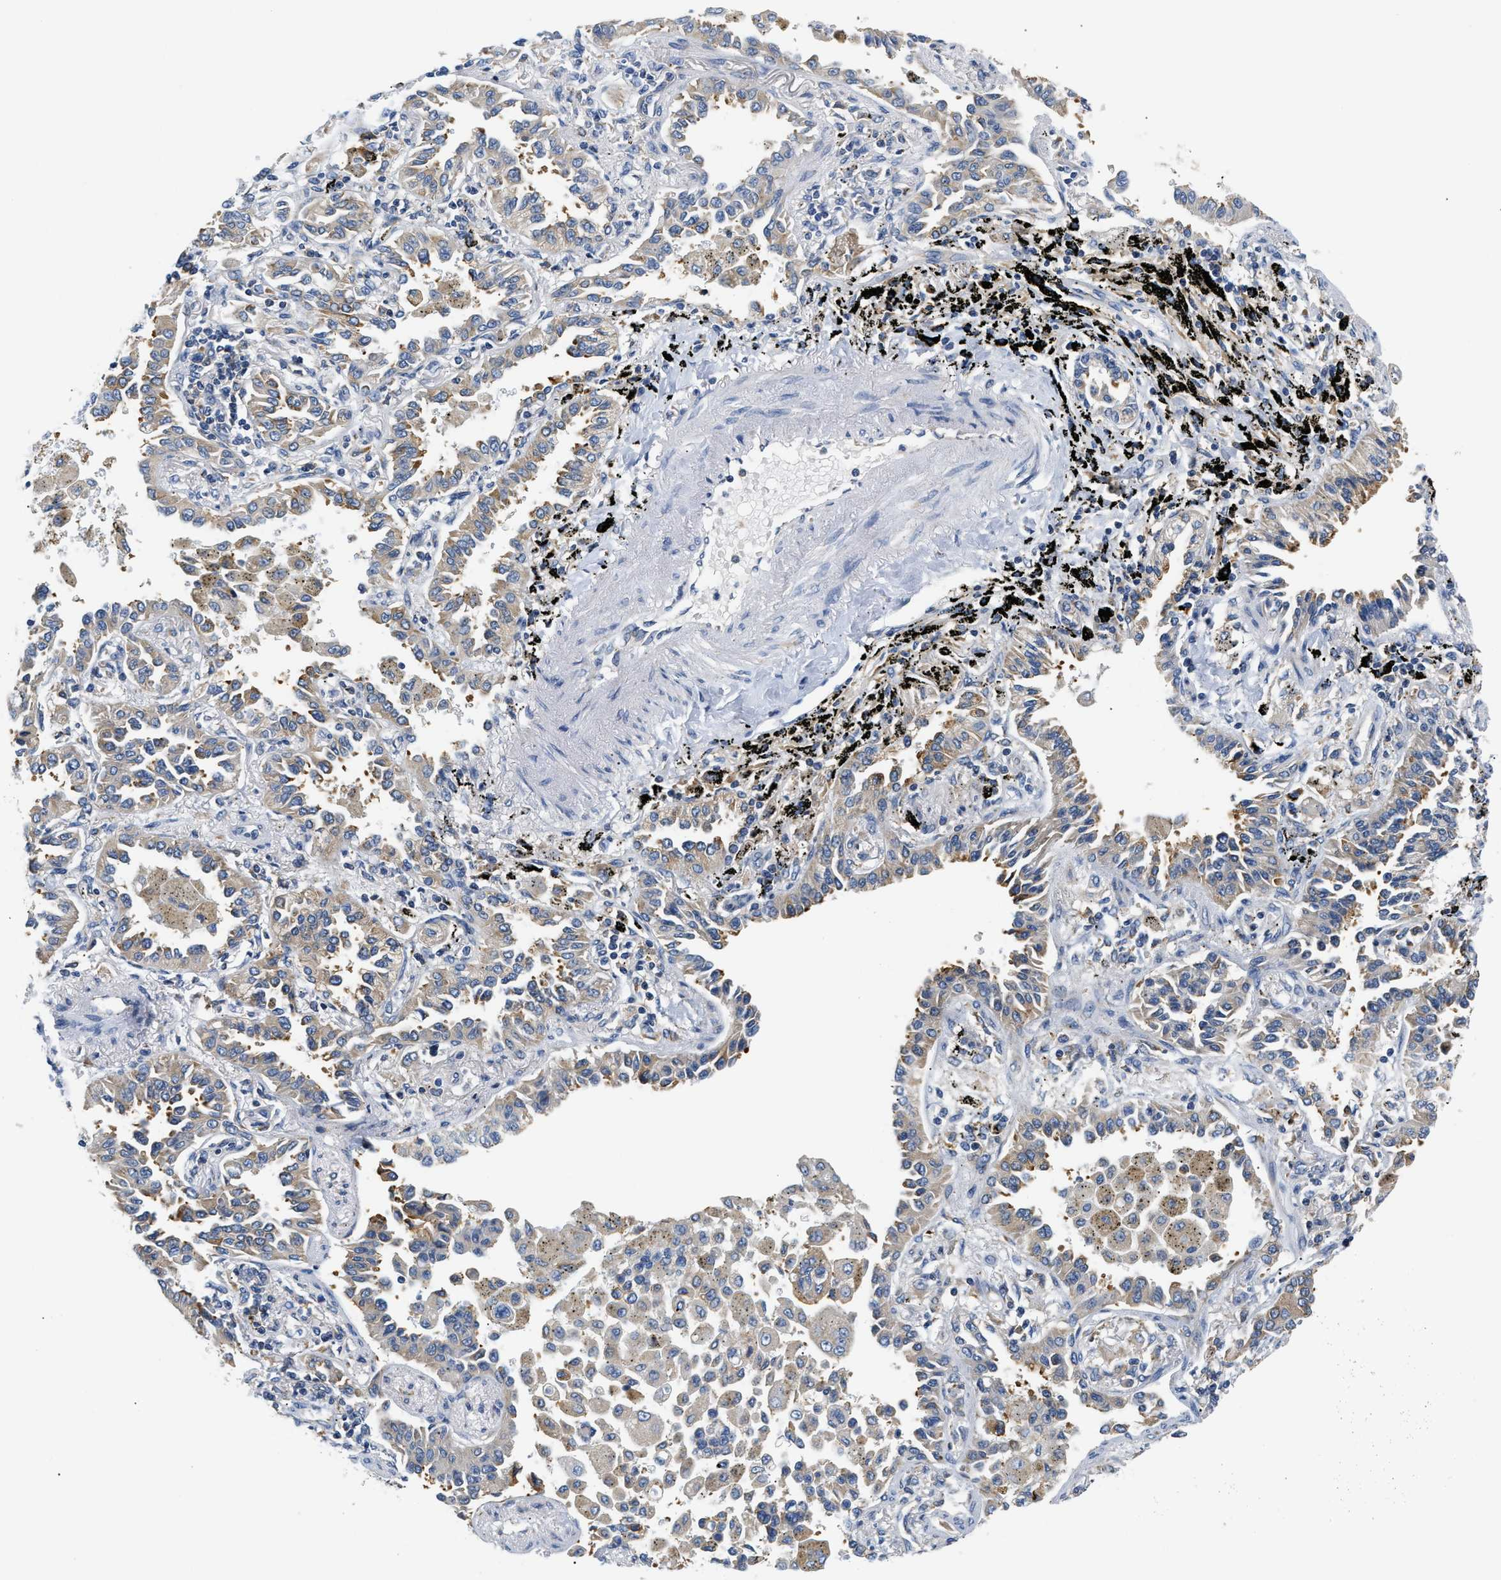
{"staining": {"intensity": "weak", "quantity": "25%-75%", "location": "cytoplasmic/membranous"}, "tissue": "lung cancer", "cell_type": "Tumor cells", "image_type": "cancer", "snomed": [{"axis": "morphology", "description": "Normal tissue, NOS"}, {"axis": "morphology", "description": "Adenocarcinoma, NOS"}, {"axis": "topography", "description": "Lung"}], "caption": "Adenocarcinoma (lung) stained with a protein marker displays weak staining in tumor cells.", "gene": "HDHD3", "patient": {"sex": "male", "age": 59}}